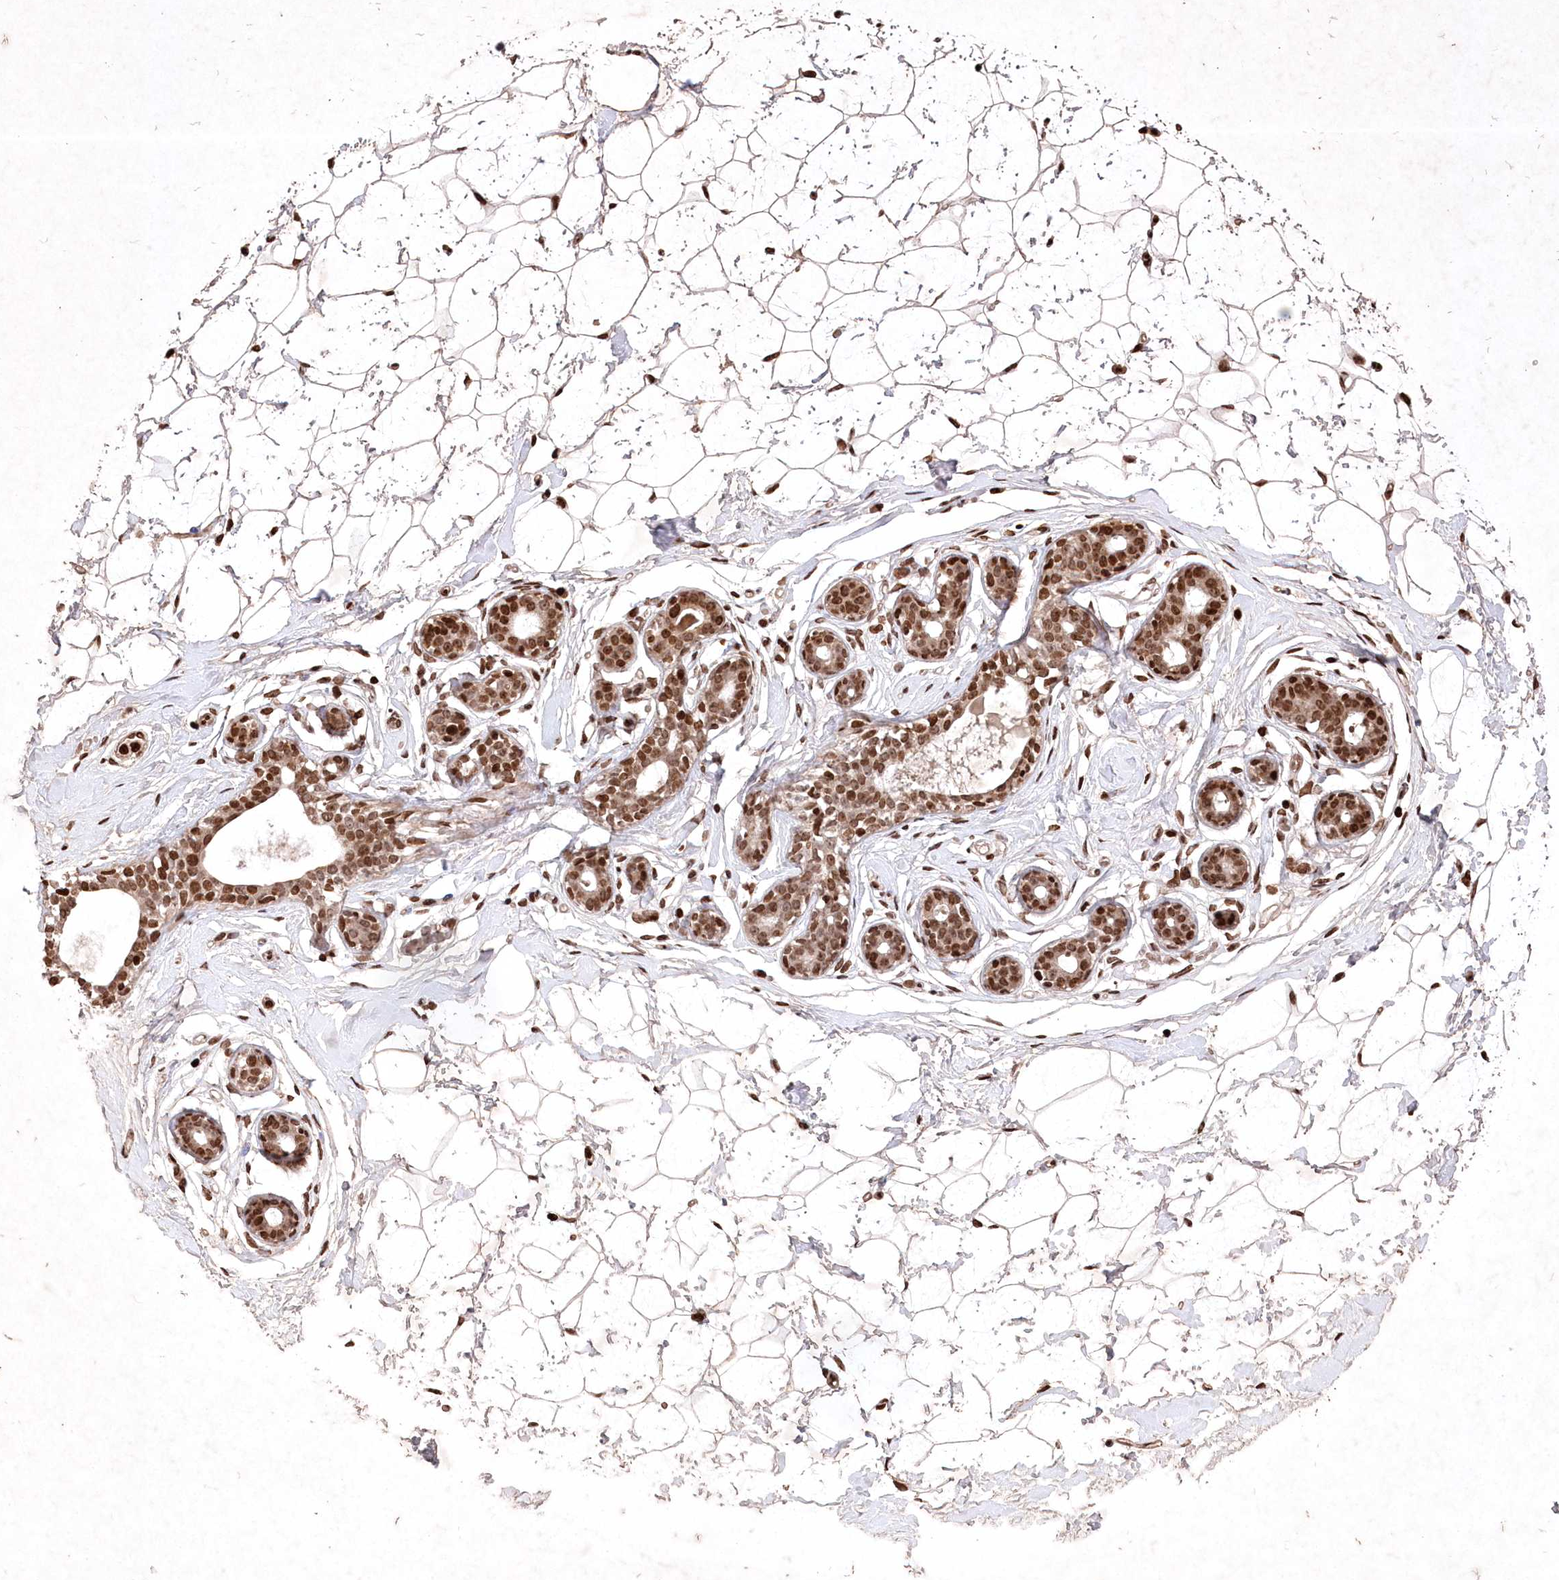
{"staining": {"intensity": "moderate", "quantity": ">75%", "location": "nuclear"}, "tissue": "breast", "cell_type": "Adipocytes", "image_type": "normal", "snomed": [{"axis": "morphology", "description": "Normal tissue, NOS"}, {"axis": "morphology", "description": "Adenoma, NOS"}, {"axis": "topography", "description": "Breast"}], "caption": "Brown immunohistochemical staining in normal human breast reveals moderate nuclear staining in approximately >75% of adipocytes.", "gene": "CCSER2", "patient": {"sex": "female", "age": 23}}